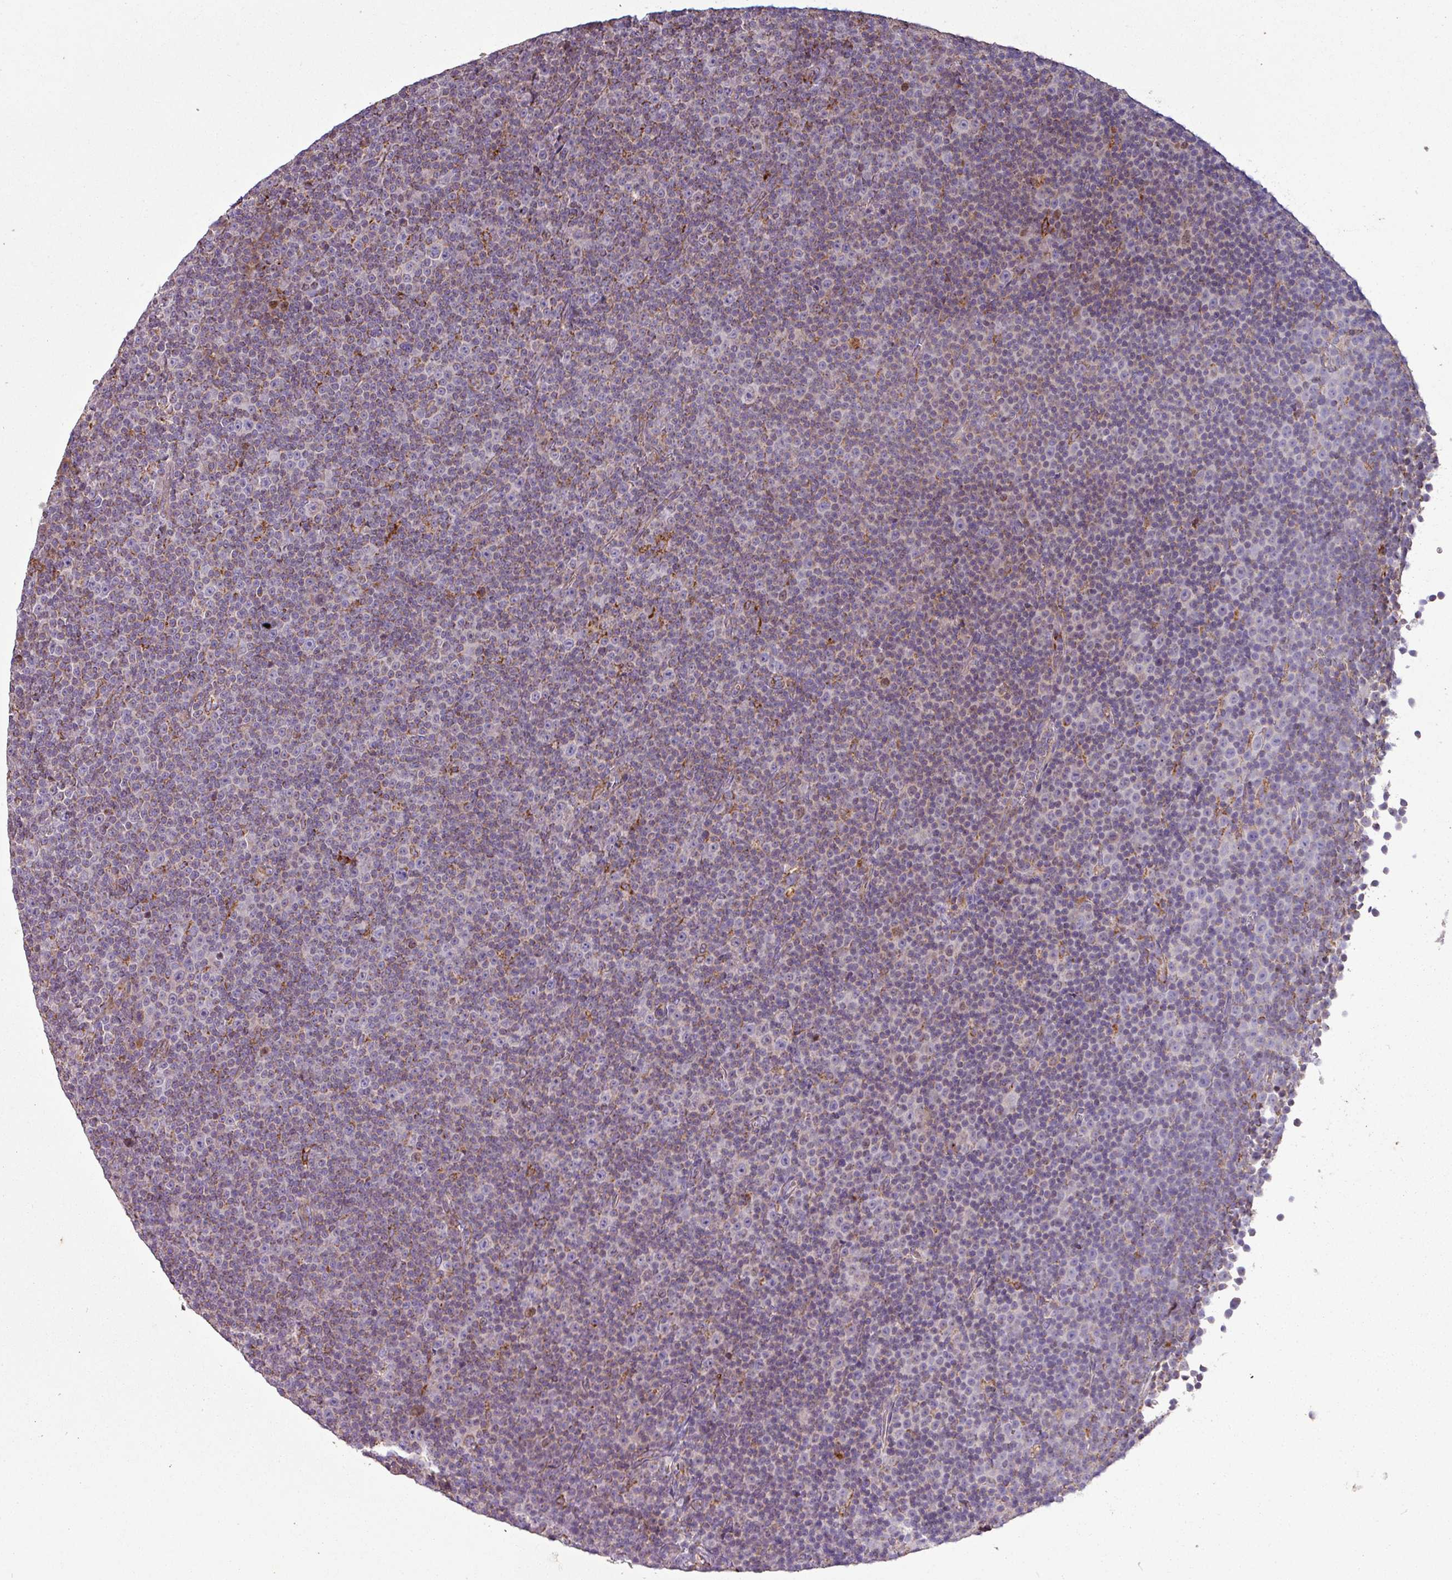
{"staining": {"intensity": "negative", "quantity": "none", "location": "none"}, "tissue": "lymphoma", "cell_type": "Tumor cells", "image_type": "cancer", "snomed": [{"axis": "morphology", "description": "Malignant lymphoma, non-Hodgkin's type, Low grade"}, {"axis": "topography", "description": "Lymph node"}], "caption": "IHC of human lymphoma displays no staining in tumor cells.", "gene": "SQOR", "patient": {"sex": "female", "age": 67}}